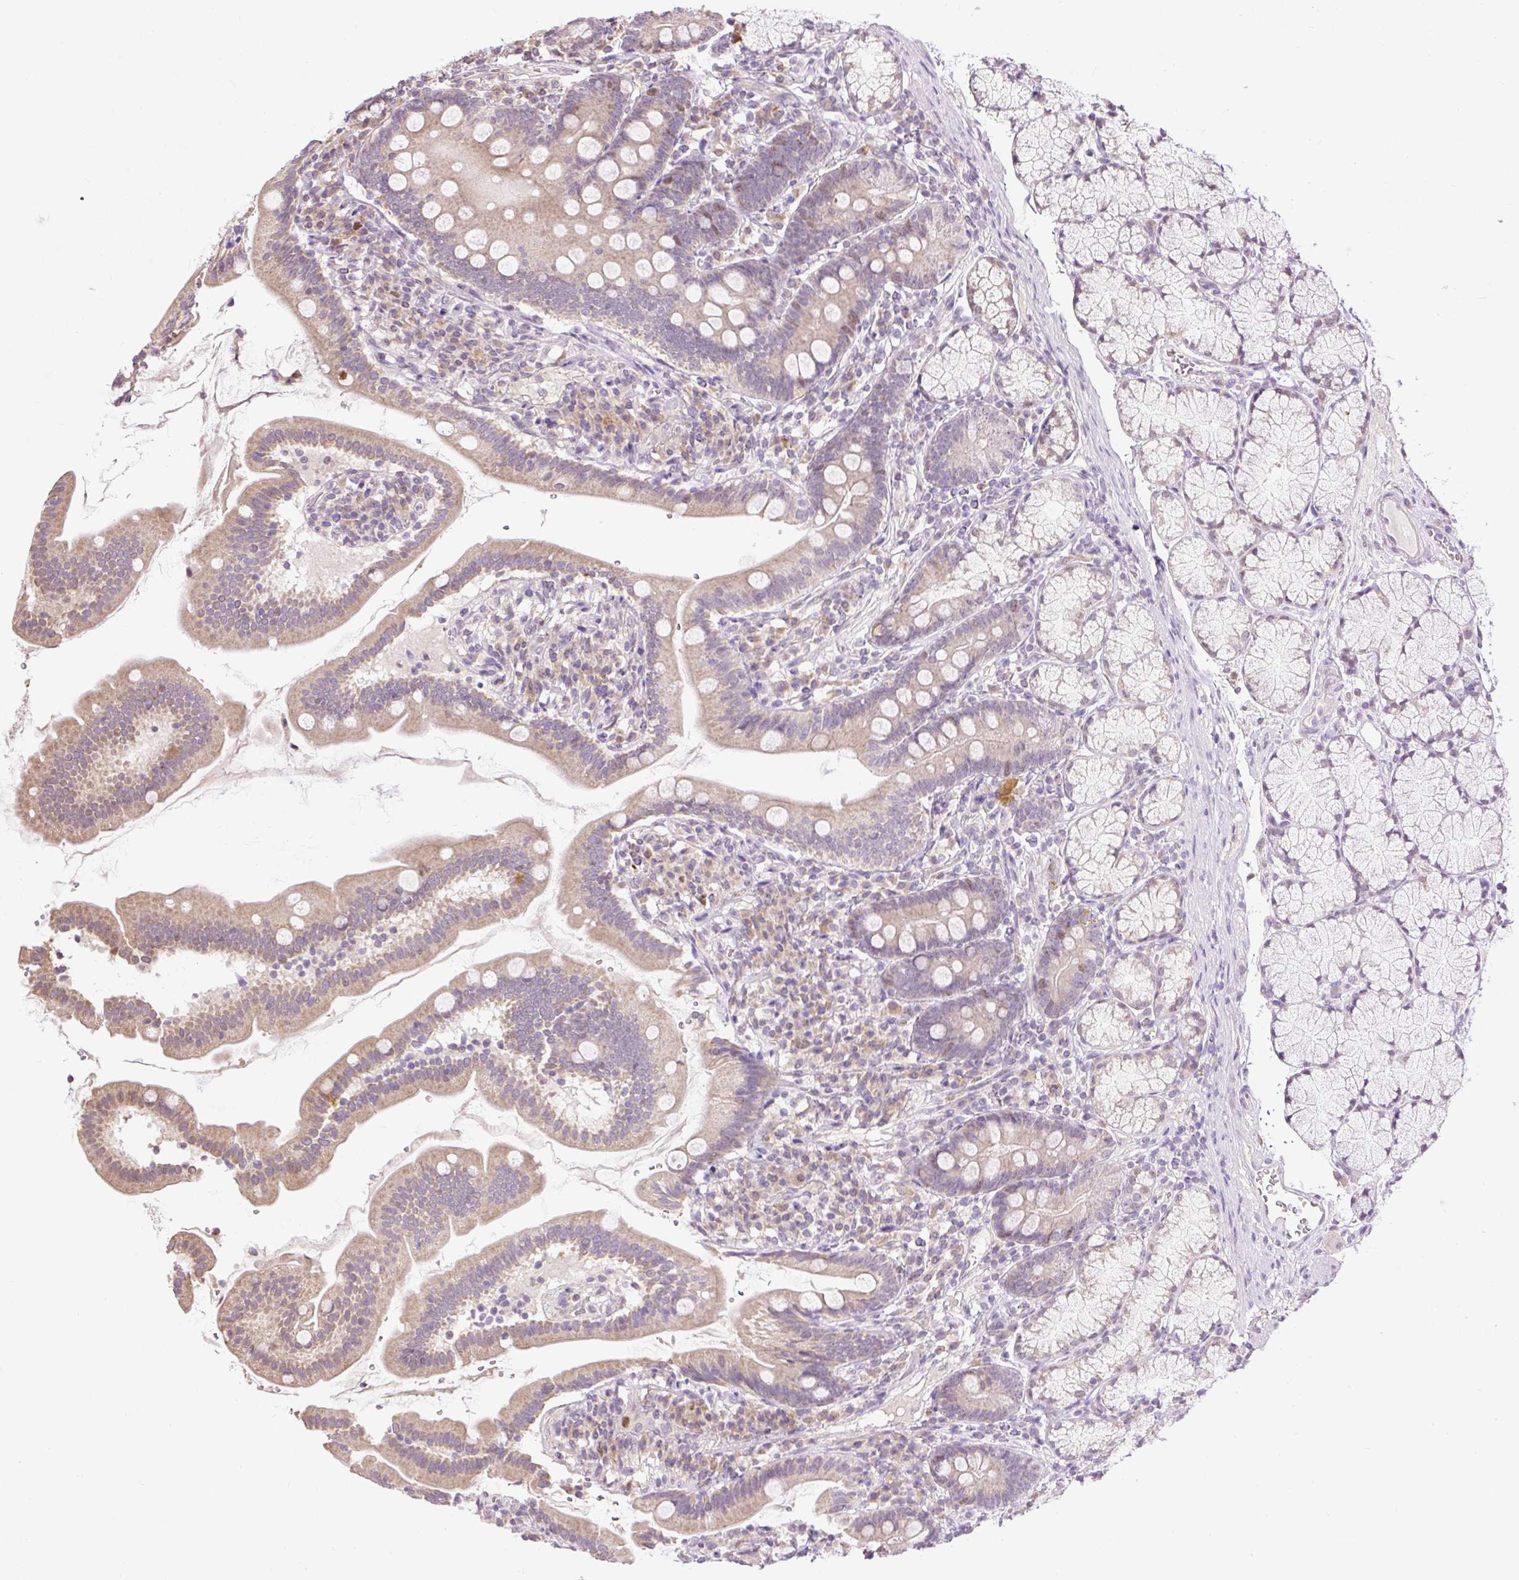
{"staining": {"intensity": "weak", "quantity": "25%-75%", "location": "cytoplasmic/membranous,nuclear"}, "tissue": "duodenum", "cell_type": "Glandular cells", "image_type": "normal", "snomed": [{"axis": "morphology", "description": "Normal tissue, NOS"}, {"axis": "topography", "description": "Duodenum"}], "caption": "Immunohistochemical staining of unremarkable human duodenum demonstrates low levels of weak cytoplasmic/membranous,nuclear positivity in approximately 25%-75% of glandular cells. The staining is performed using DAB (3,3'-diaminobenzidine) brown chromogen to label protein expression. The nuclei are counter-stained blue using hematoxylin.", "gene": "RACGAP1", "patient": {"sex": "female", "age": 67}}